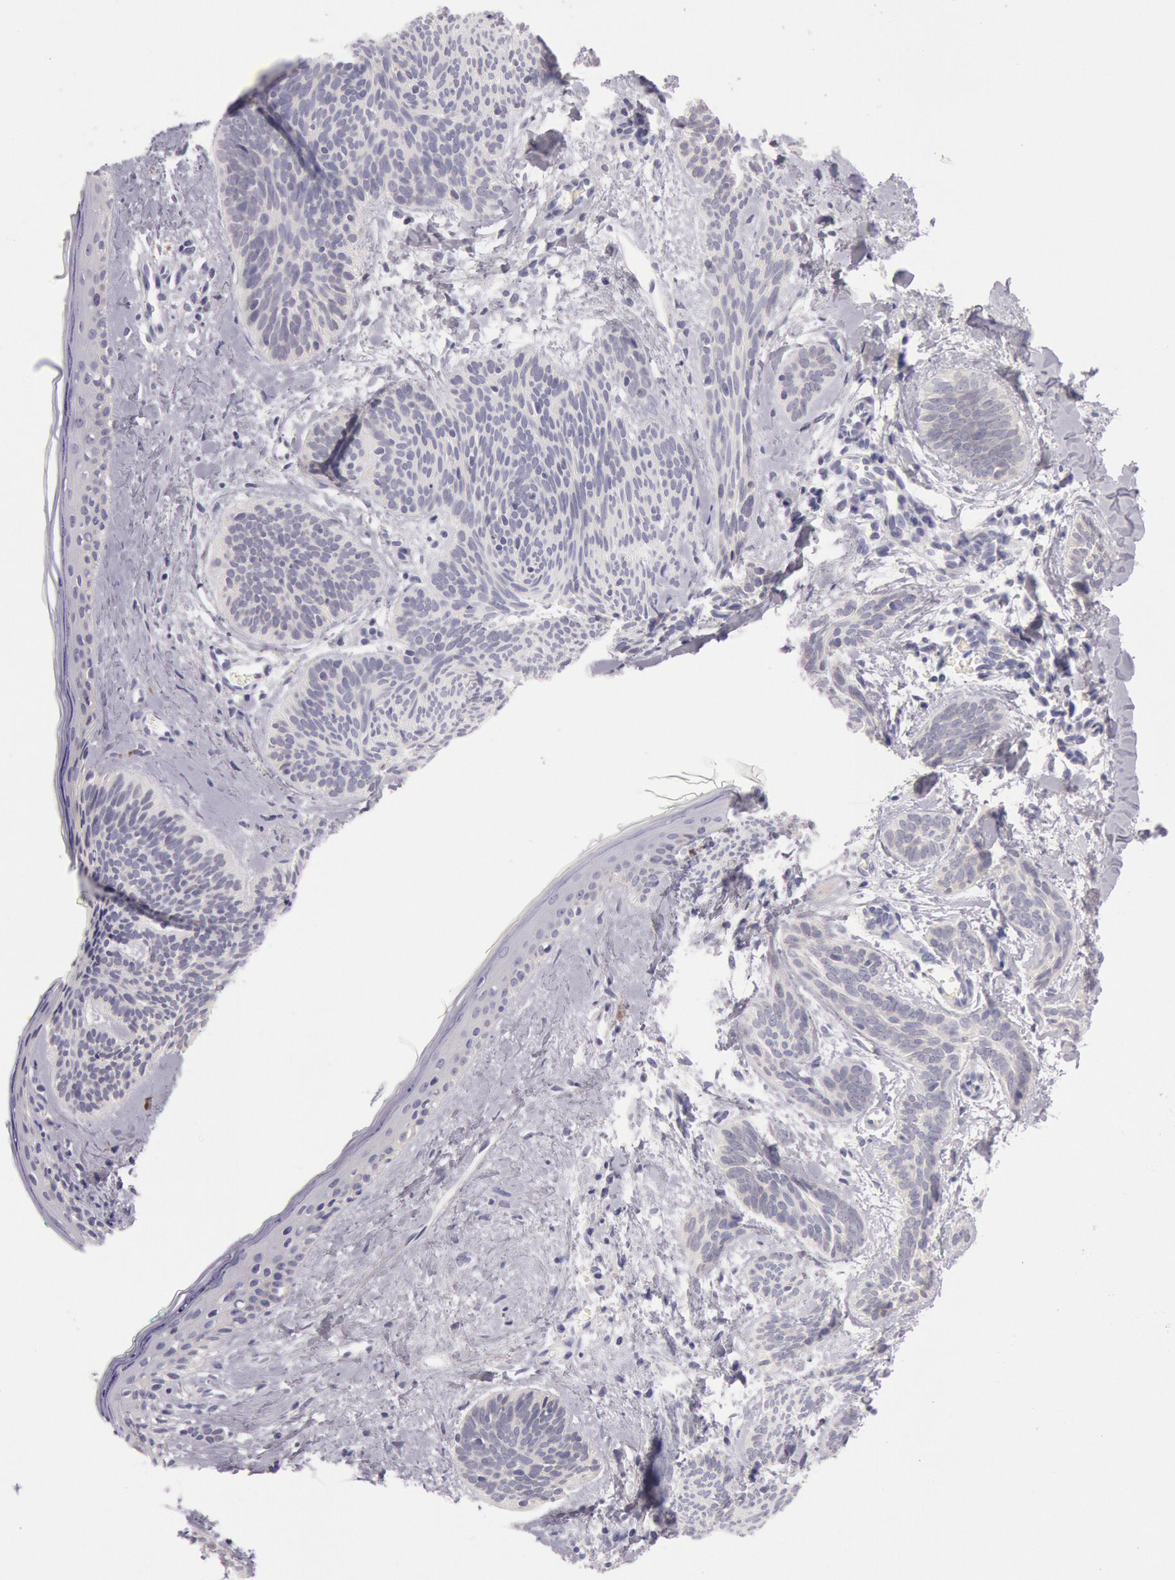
{"staining": {"intensity": "negative", "quantity": "none", "location": "none"}, "tissue": "skin cancer", "cell_type": "Tumor cells", "image_type": "cancer", "snomed": [{"axis": "morphology", "description": "Basal cell carcinoma"}, {"axis": "topography", "description": "Skin"}], "caption": "Immunohistochemistry photomicrograph of neoplastic tissue: human skin basal cell carcinoma stained with DAB (3,3'-diaminobenzidine) demonstrates no significant protein staining in tumor cells.", "gene": "EGFR", "patient": {"sex": "female", "age": 81}}